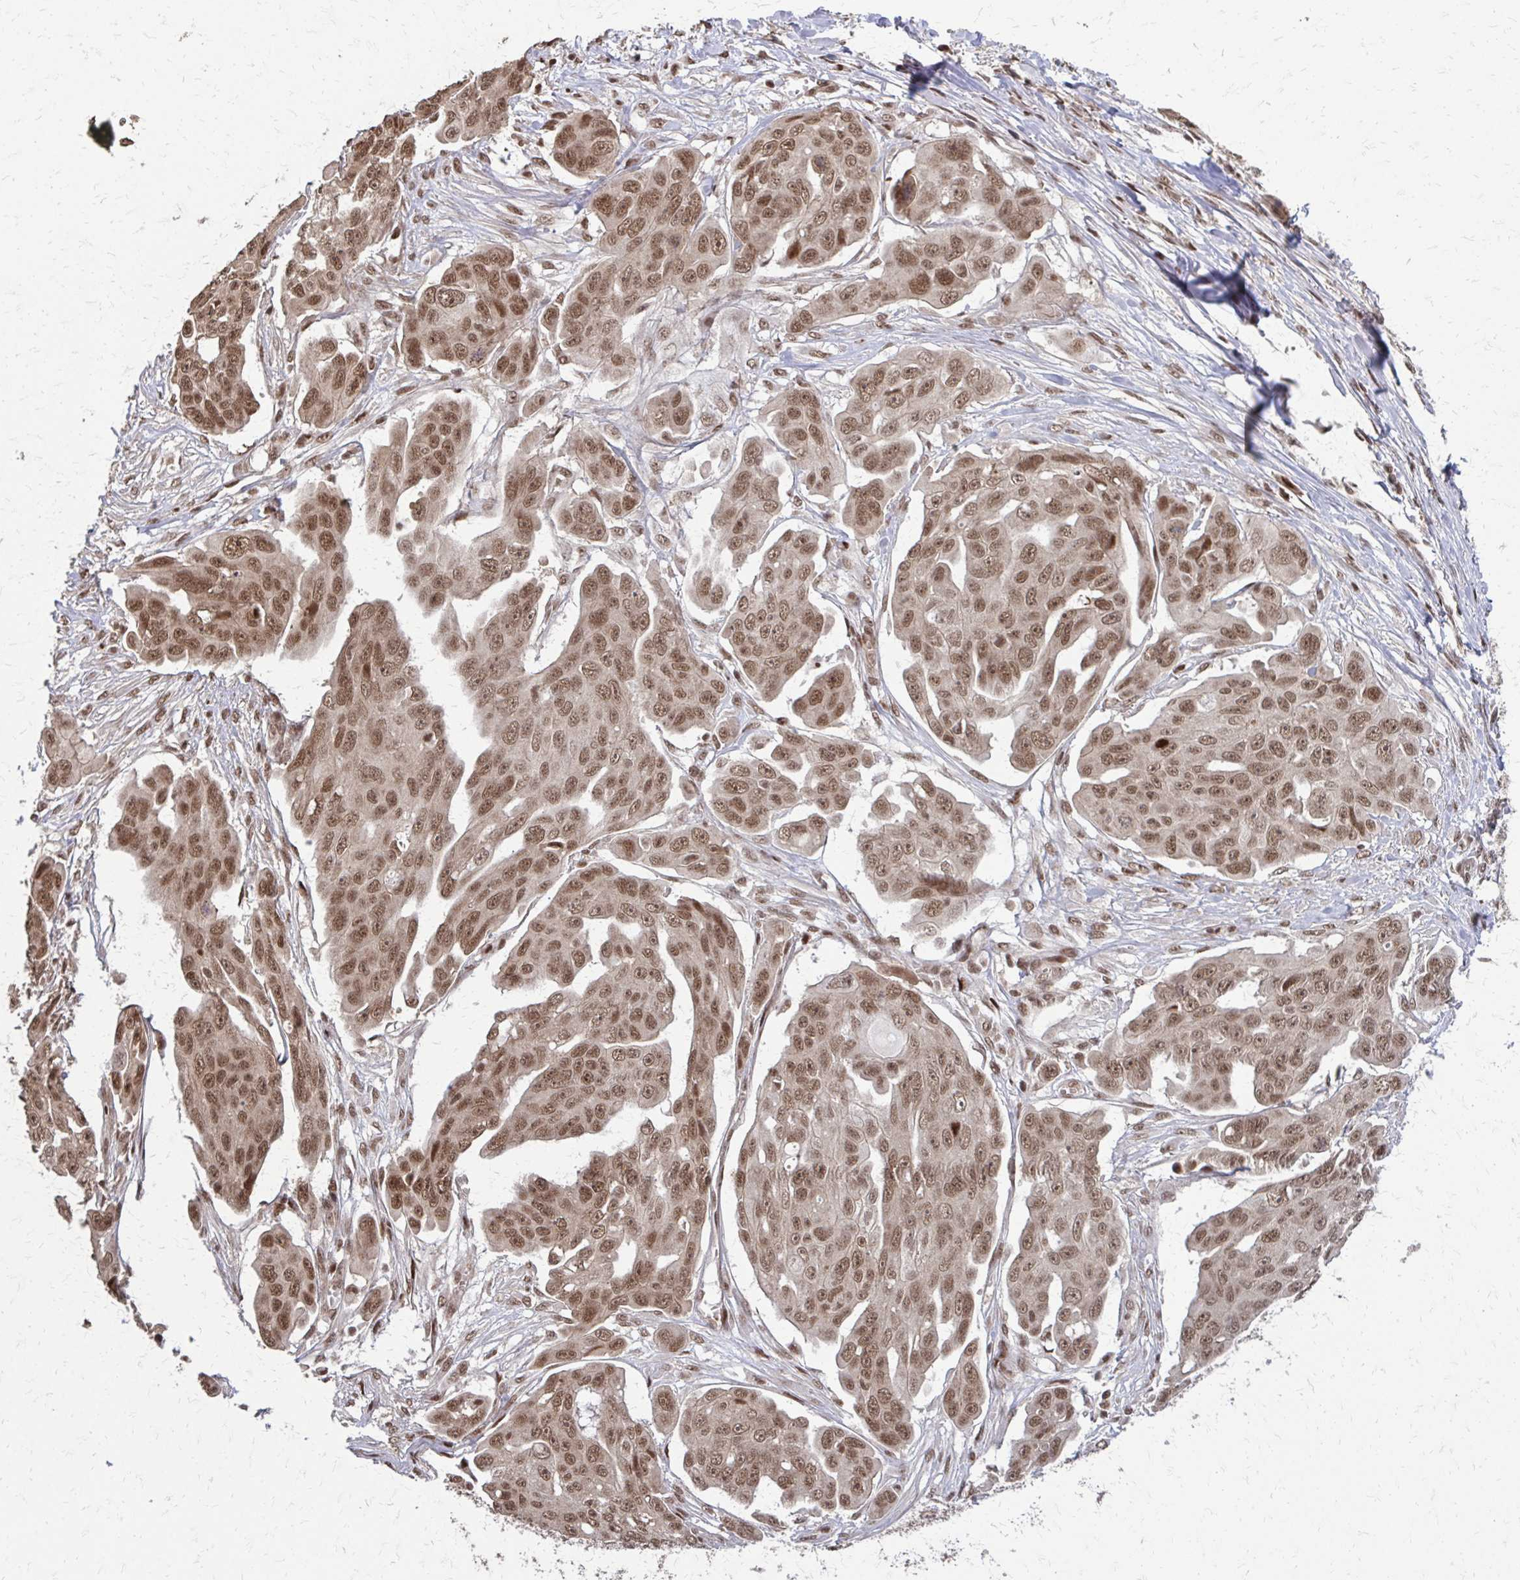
{"staining": {"intensity": "moderate", "quantity": ">75%", "location": "nuclear"}, "tissue": "ovarian cancer", "cell_type": "Tumor cells", "image_type": "cancer", "snomed": [{"axis": "morphology", "description": "Carcinoma, endometroid"}, {"axis": "topography", "description": "Ovary"}], "caption": "Immunohistochemistry of ovarian cancer (endometroid carcinoma) exhibits medium levels of moderate nuclear positivity in approximately >75% of tumor cells. Using DAB (3,3'-diaminobenzidine) (brown) and hematoxylin (blue) stains, captured at high magnification using brightfield microscopy.", "gene": "SS18", "patient": {"sex": "female", "age": 70}}